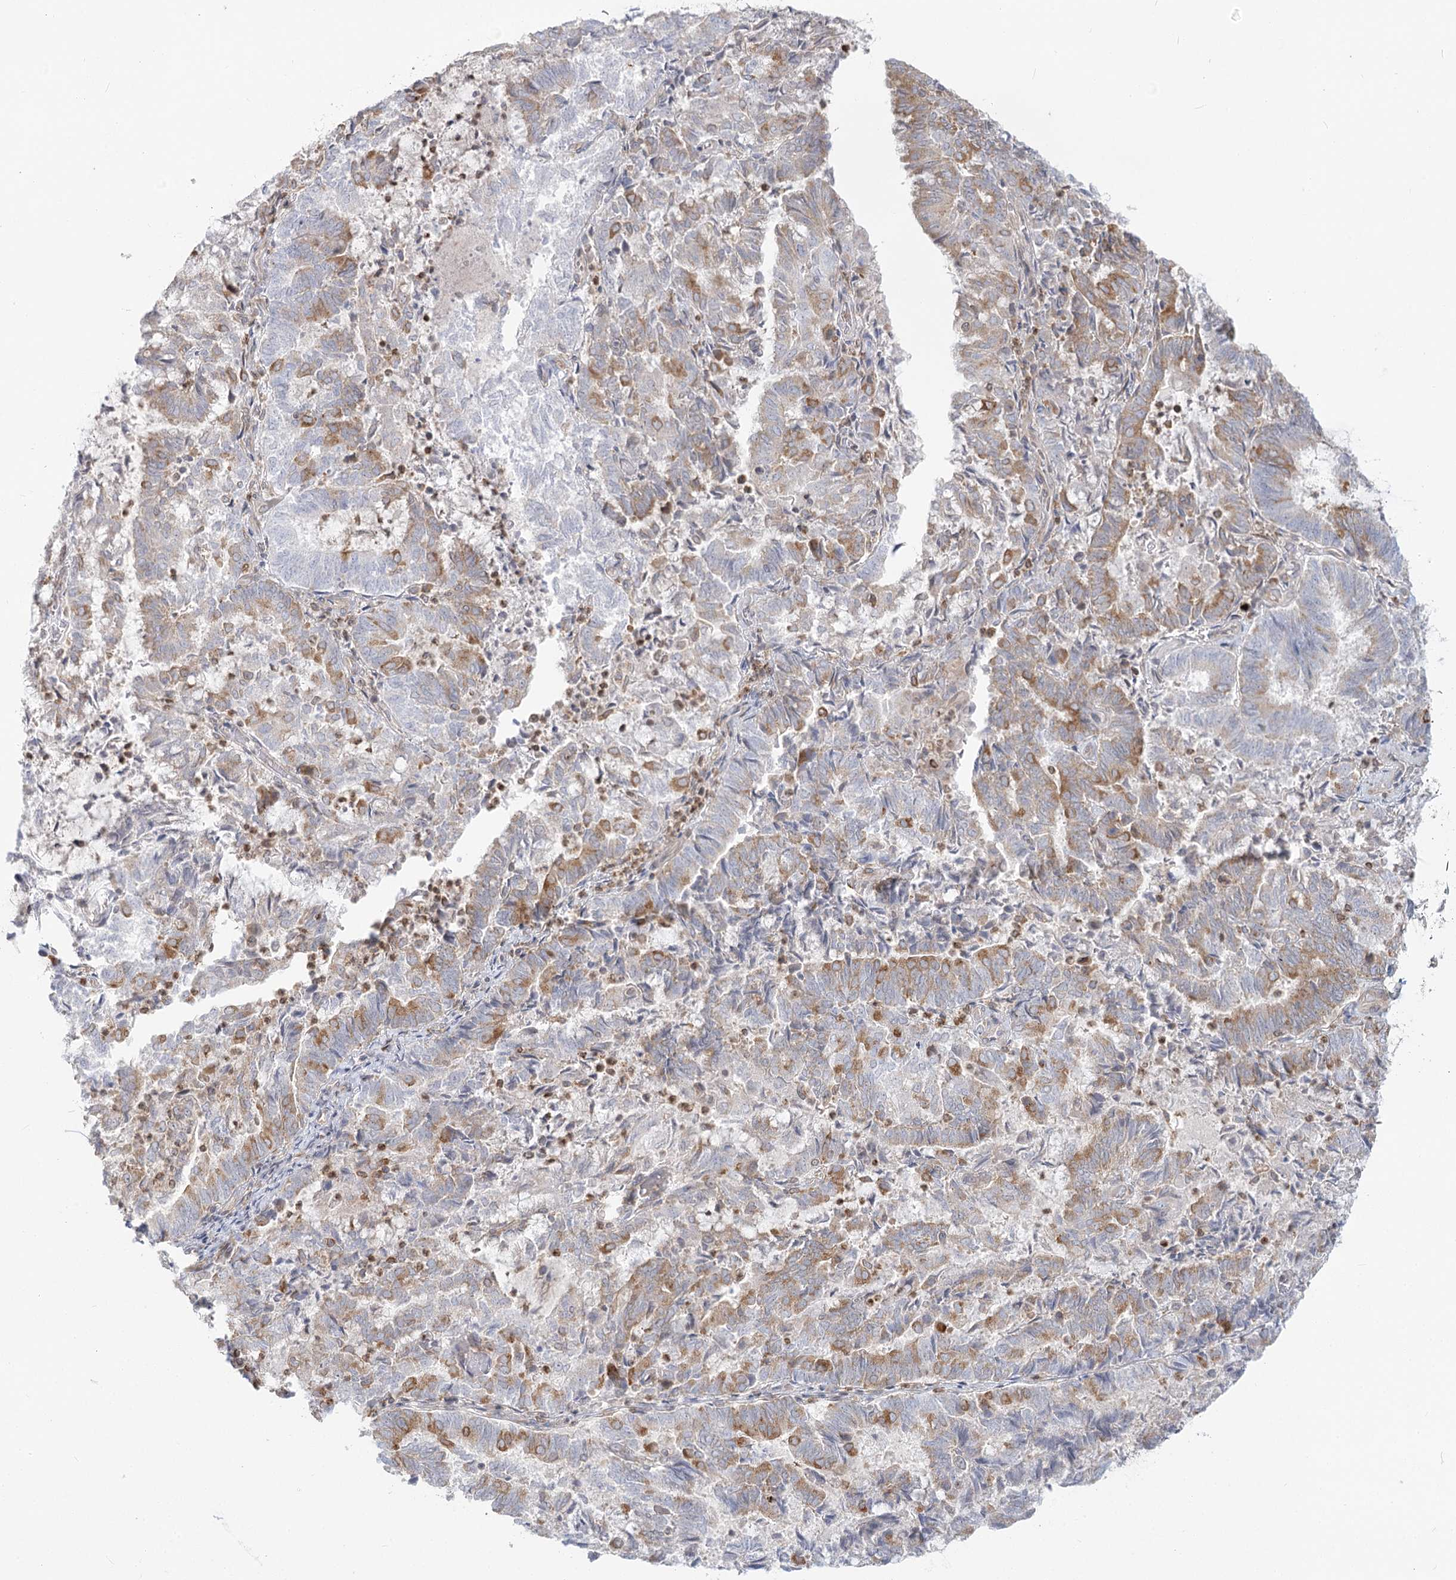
{"staining": {"intensity": "moderate", "quantity": "25%-75%", "location": "cytoplasmic/membranous"}, "tissue": "endometrial cancer", "cell_type": "Tumor cells", "image_type": "cancer", "snomed": [{"axis": "morphology", "description": "Adenocarcinoma, NOS"}, {"axis": "topography", "description": "Endometrium"}], "caption": "DAB (3,3'-diaminobenzidine) immunohistochemical staining of human endometrial cancer shows moderate cytoplasmic/membranous protein staining in approximately 25%-75% of tumor cells.", "gene": "MTMR3", "patient": {"sex": "female", "age": 80}}